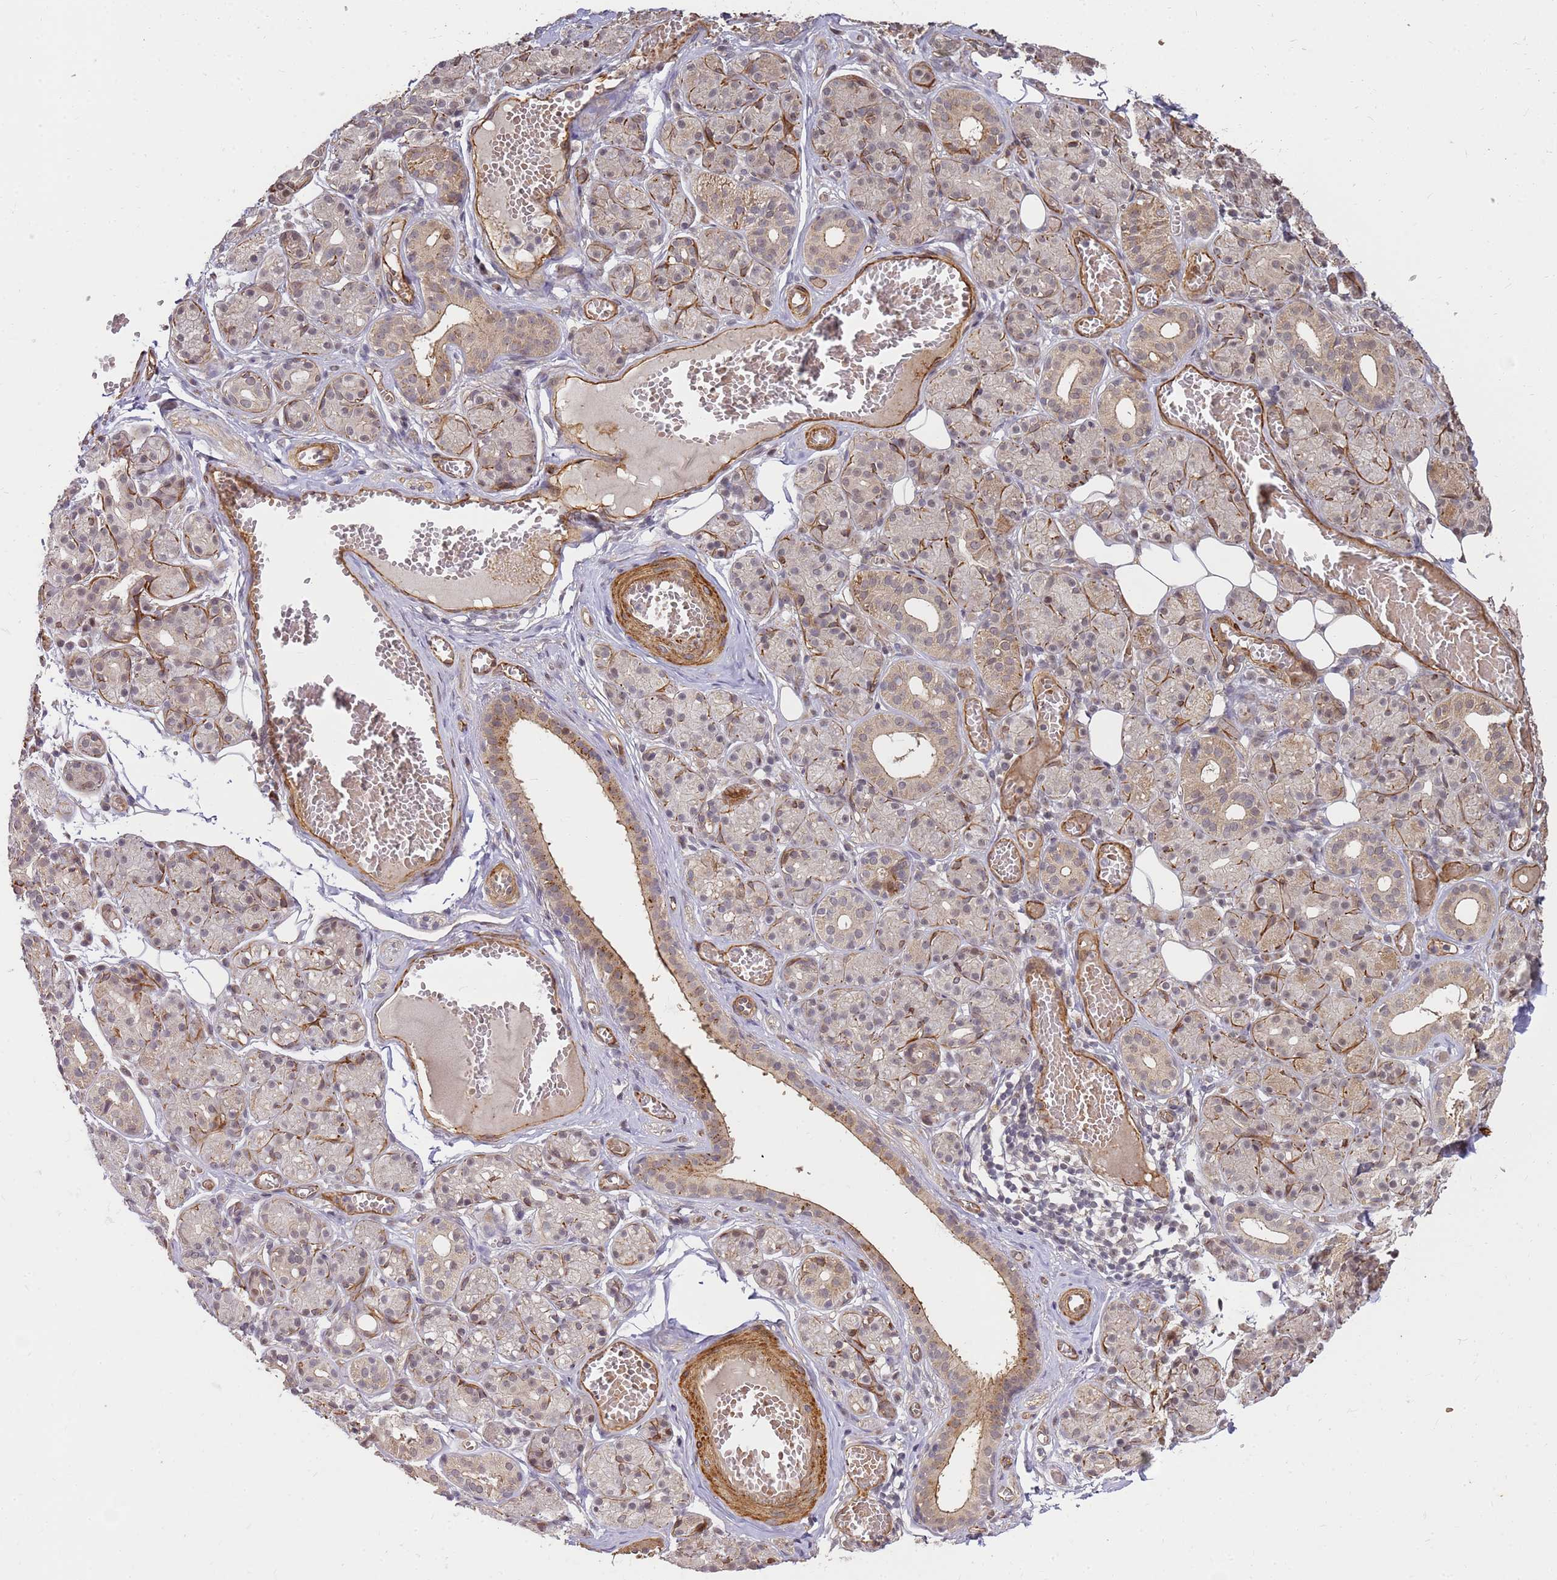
{"staining": {"intensity": "weak", "quantity": "25%-75%", "location": "cytoplasmic/membranous"}, "tissue": "salivary gland", "cell_type": "Glandular cells", "image_type": "normal", "snomed": [{"axis": "morphology", "description": "Normal tissue, NOS"}, {"axis": "topography", "description": "Salivary gland"}], "caption": "A brown stain labels weak cytoplasmic/membranous positivity of a protein in glandular cells of normal salivary gland.", "gene": "ST18", "patient": {"sex": "male", "age": 63}}